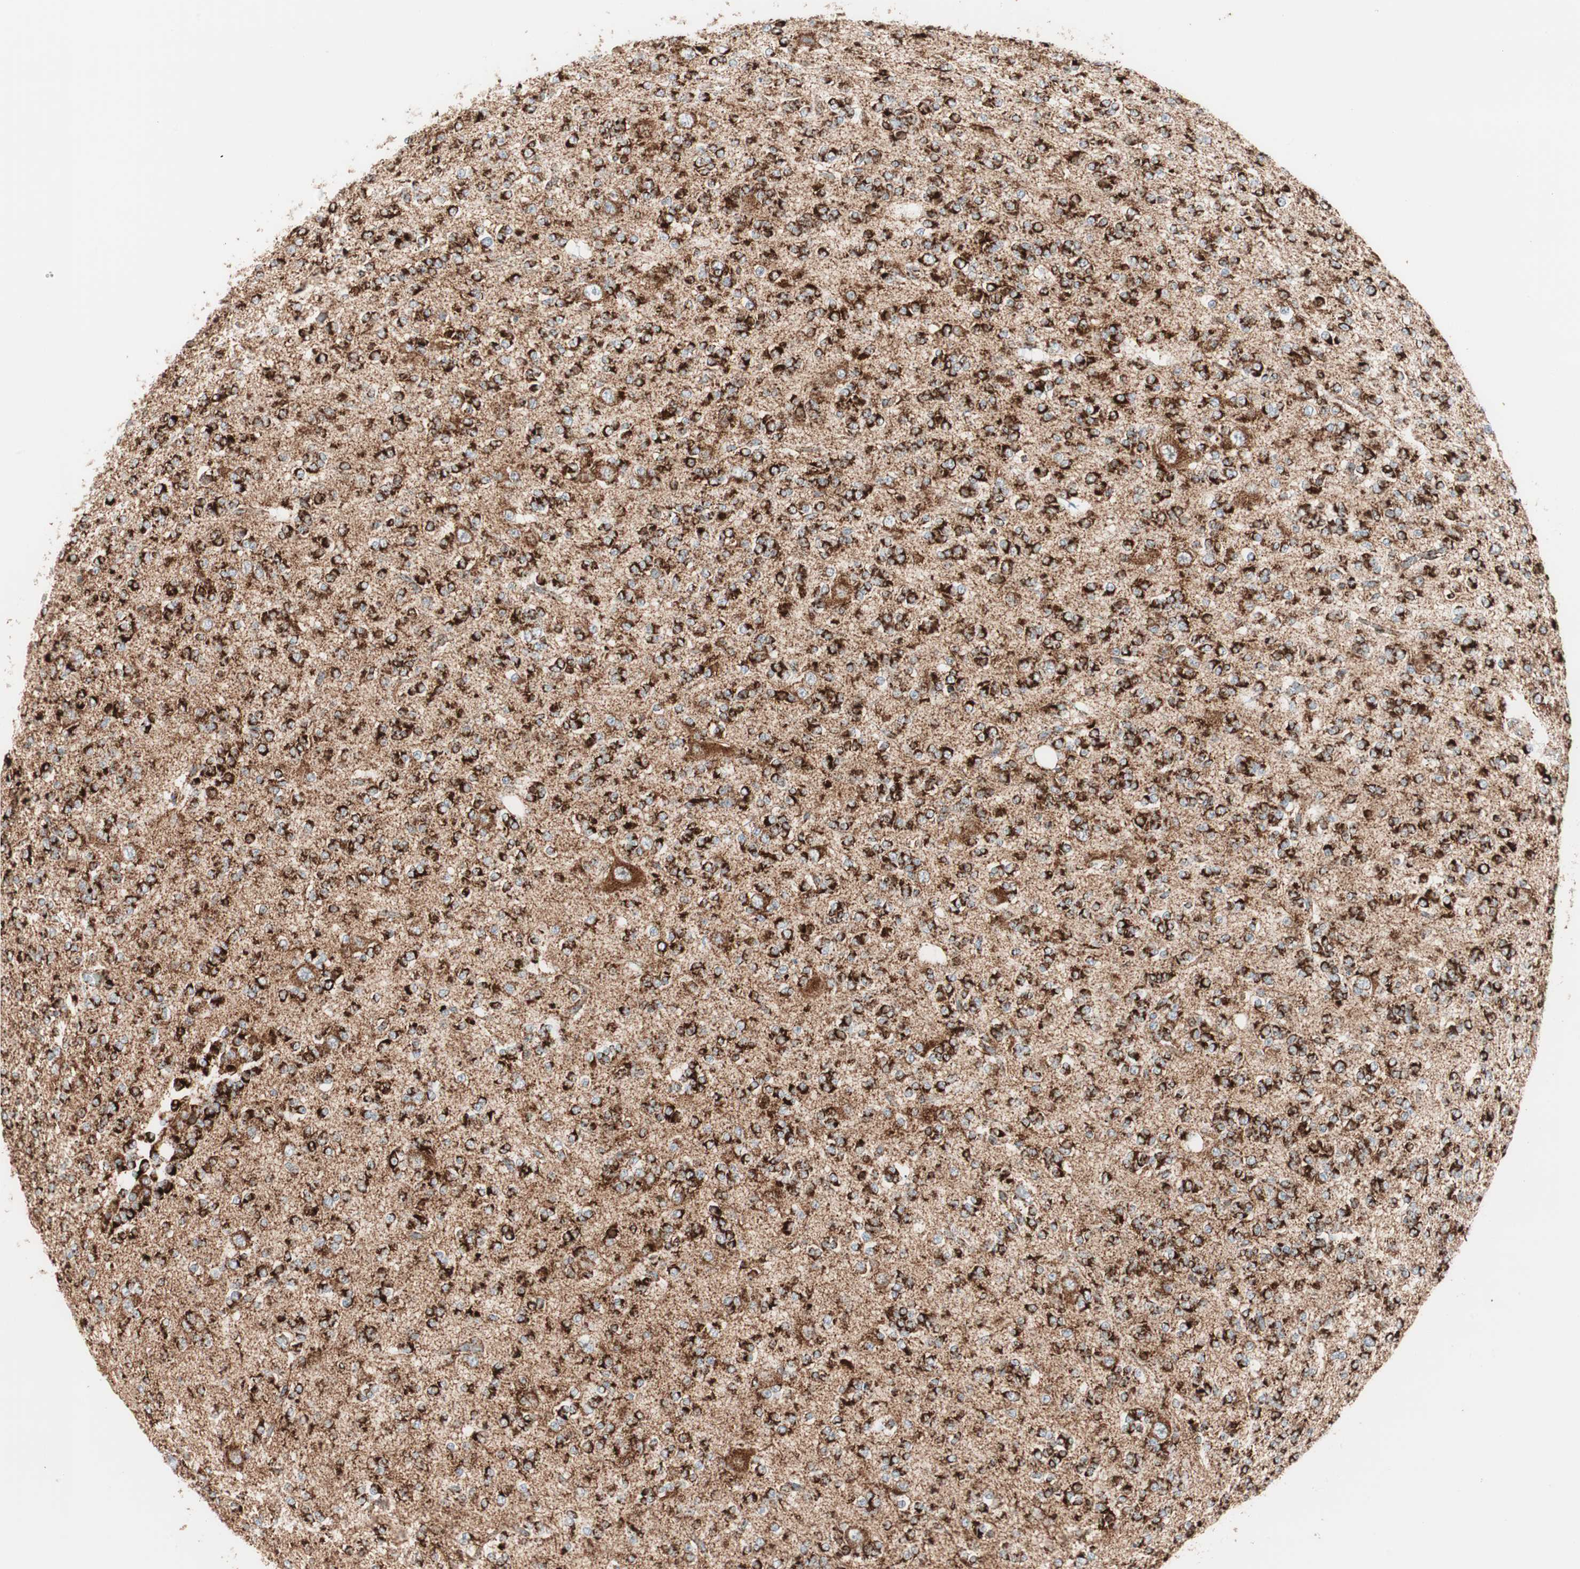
{"staining": {"intensity": "strong", "quantity": ">75%", "location": "cytoplasmic/membranous"}, "tissue": "glioma", "cell_type": "Tumor cells", "image_type": "cancer", "snomed": [{"axis": "morphology", "description": "Glioma, malignant, Low grade"}, {"axis": "topography", "description": "Brain"}], "caption": "A brown stain labels strong cytoplasmic/membranous positivity of a protein in human glioma tumor cells.", "gene": "TOMM20", "patient": {"sex": "male", "age": 38}}